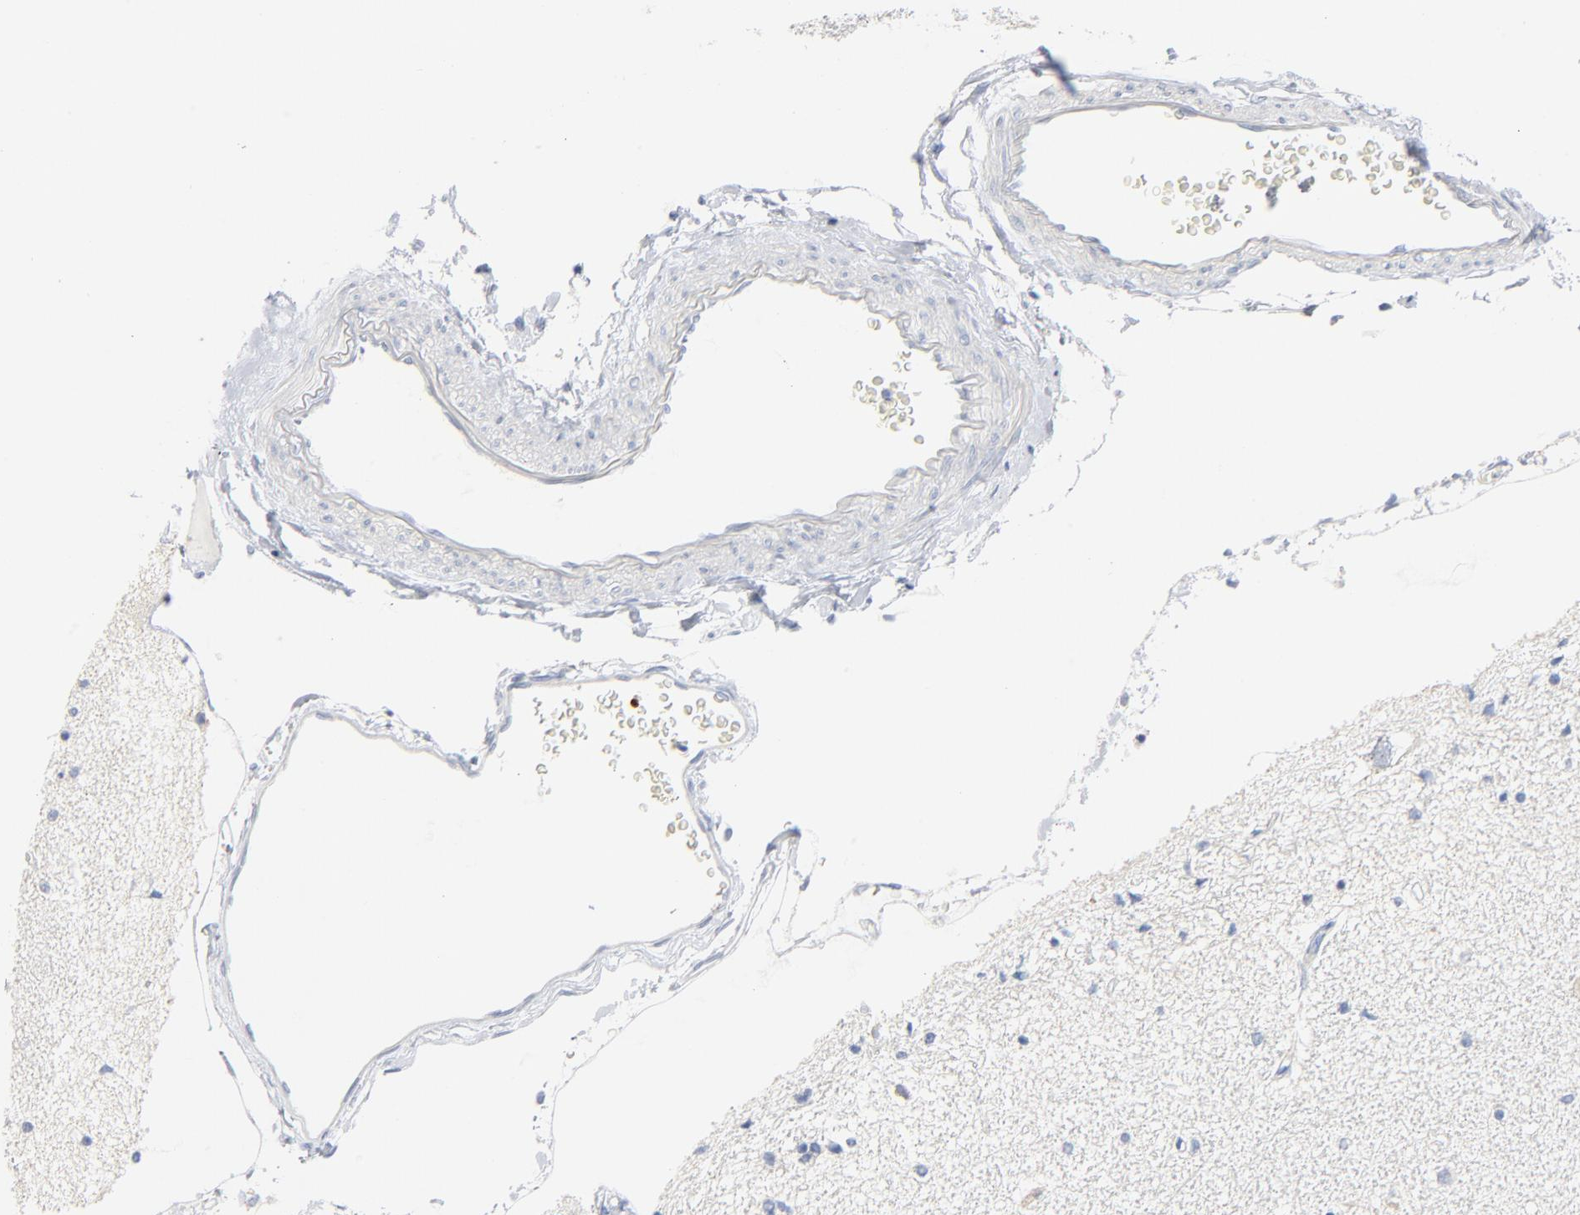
{"staining": {"intensity": "negative", "quantity": "none", "location": "none"}, "tissue": "hippocampus", "cell_type": "Glial cells", "image_type": "normal", "snomed": [{"axis": "morphology", "description": "Normal tissue, NOS"}, {"axis": "topography", "description": "Hippocampus"}], "caption": "High magnification brightfield microscopy of benign hippocampus stained with DAB (brown) and counterstained with hematoxylin (blue): glial cells show no significant positivity. (IHC, brightfield microscopy, high magnification).", "gene": "GZMB", "patient": {"sex": "female", "age": 54}}